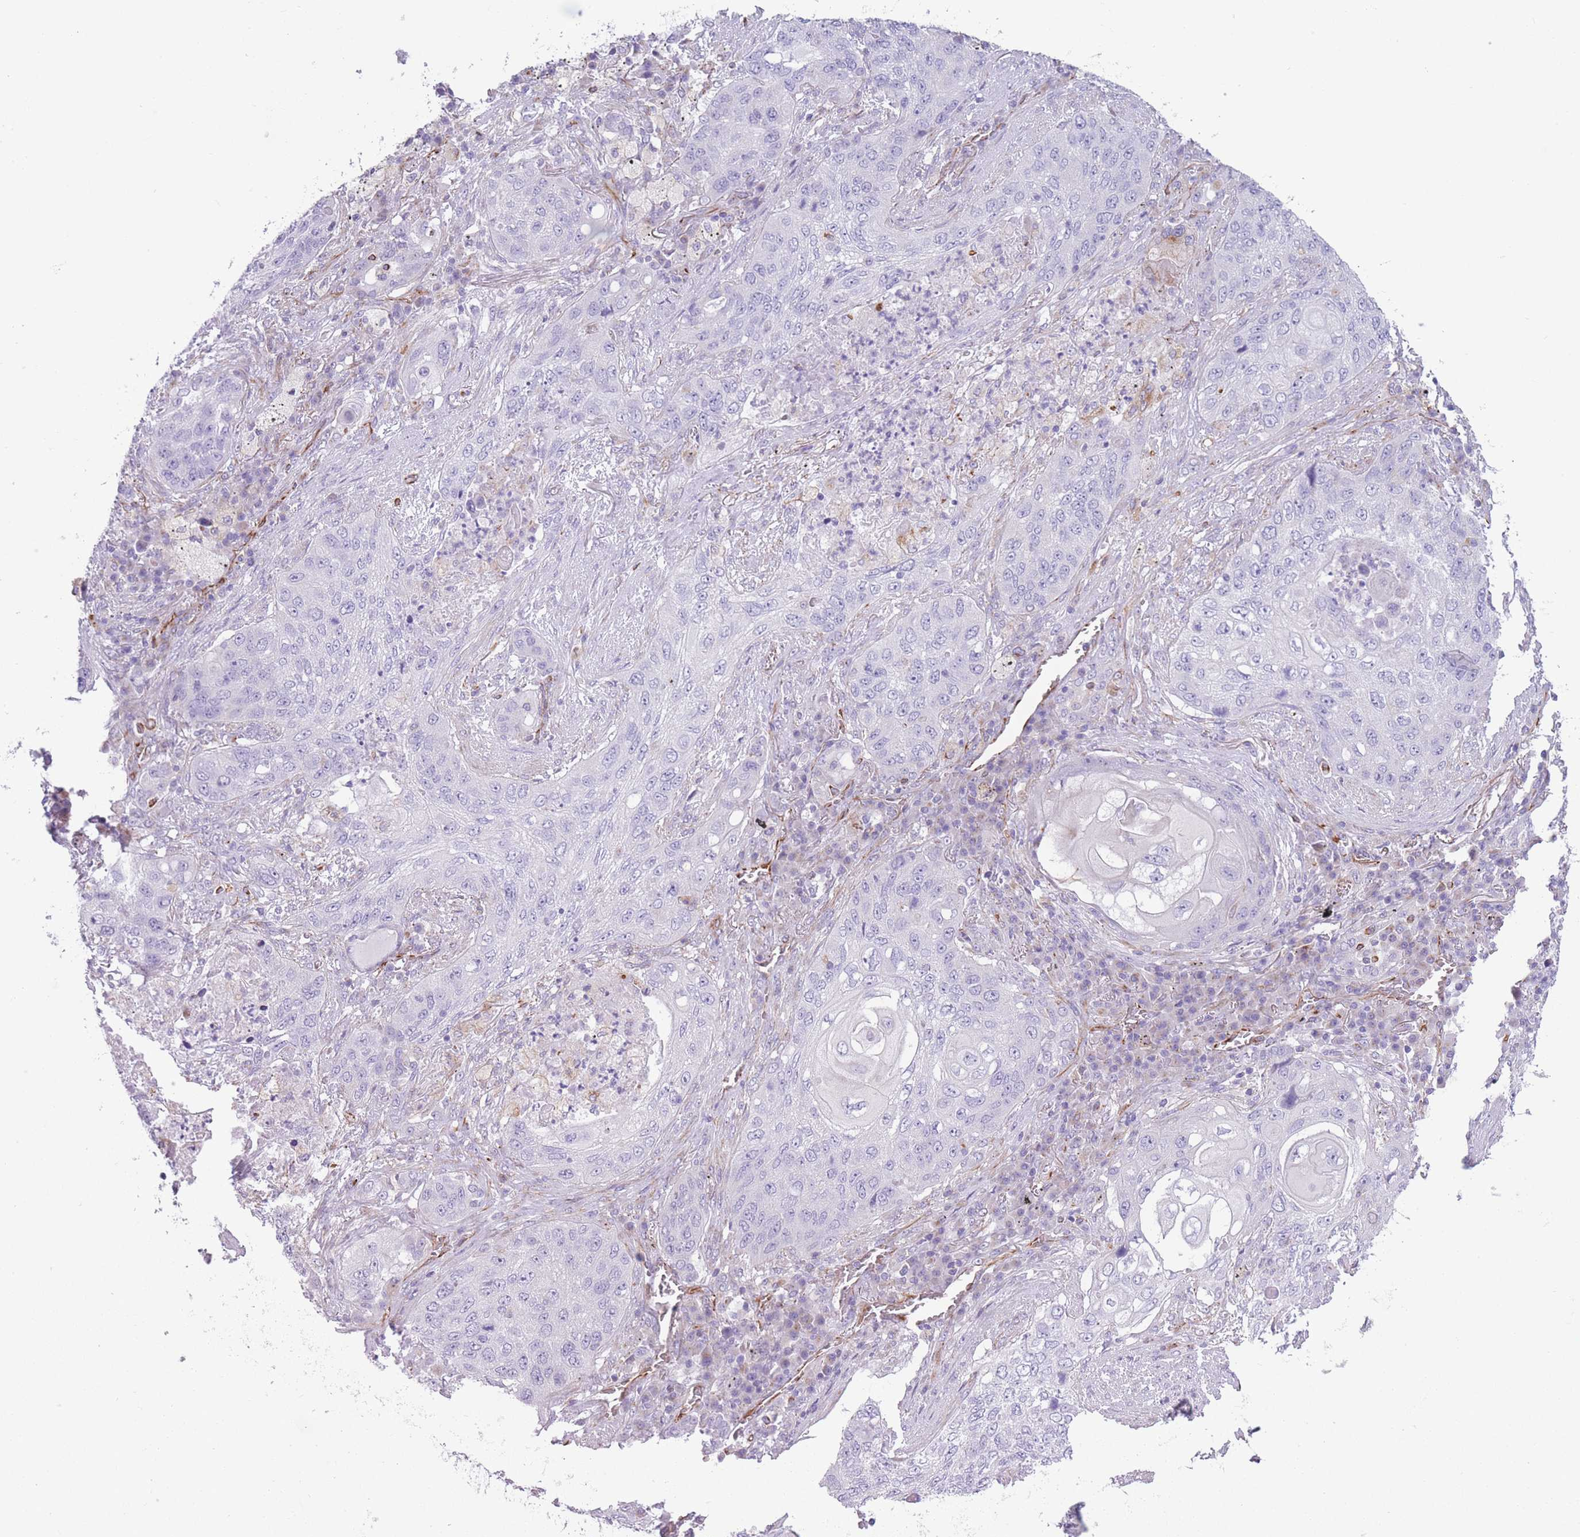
{"staining": {"intensity": "negative", "quantity": "none", "location": "none"}, "tissue": "lung cancer", "cell_type": "Tumor cells", "image_type": "cancer", "snomed": [{"axis": "morphology", "description": "Squamous cell carcinoma, NOS"}, {"axis": "topography", "description": "Lung"}], "caption": "This is an IHC histopathology image of human squamous cell carcinoma (lung). There is no positivity in tumor cells.", "gene": "PTCD1", "patient": {"sex": "female", "age": 63}}